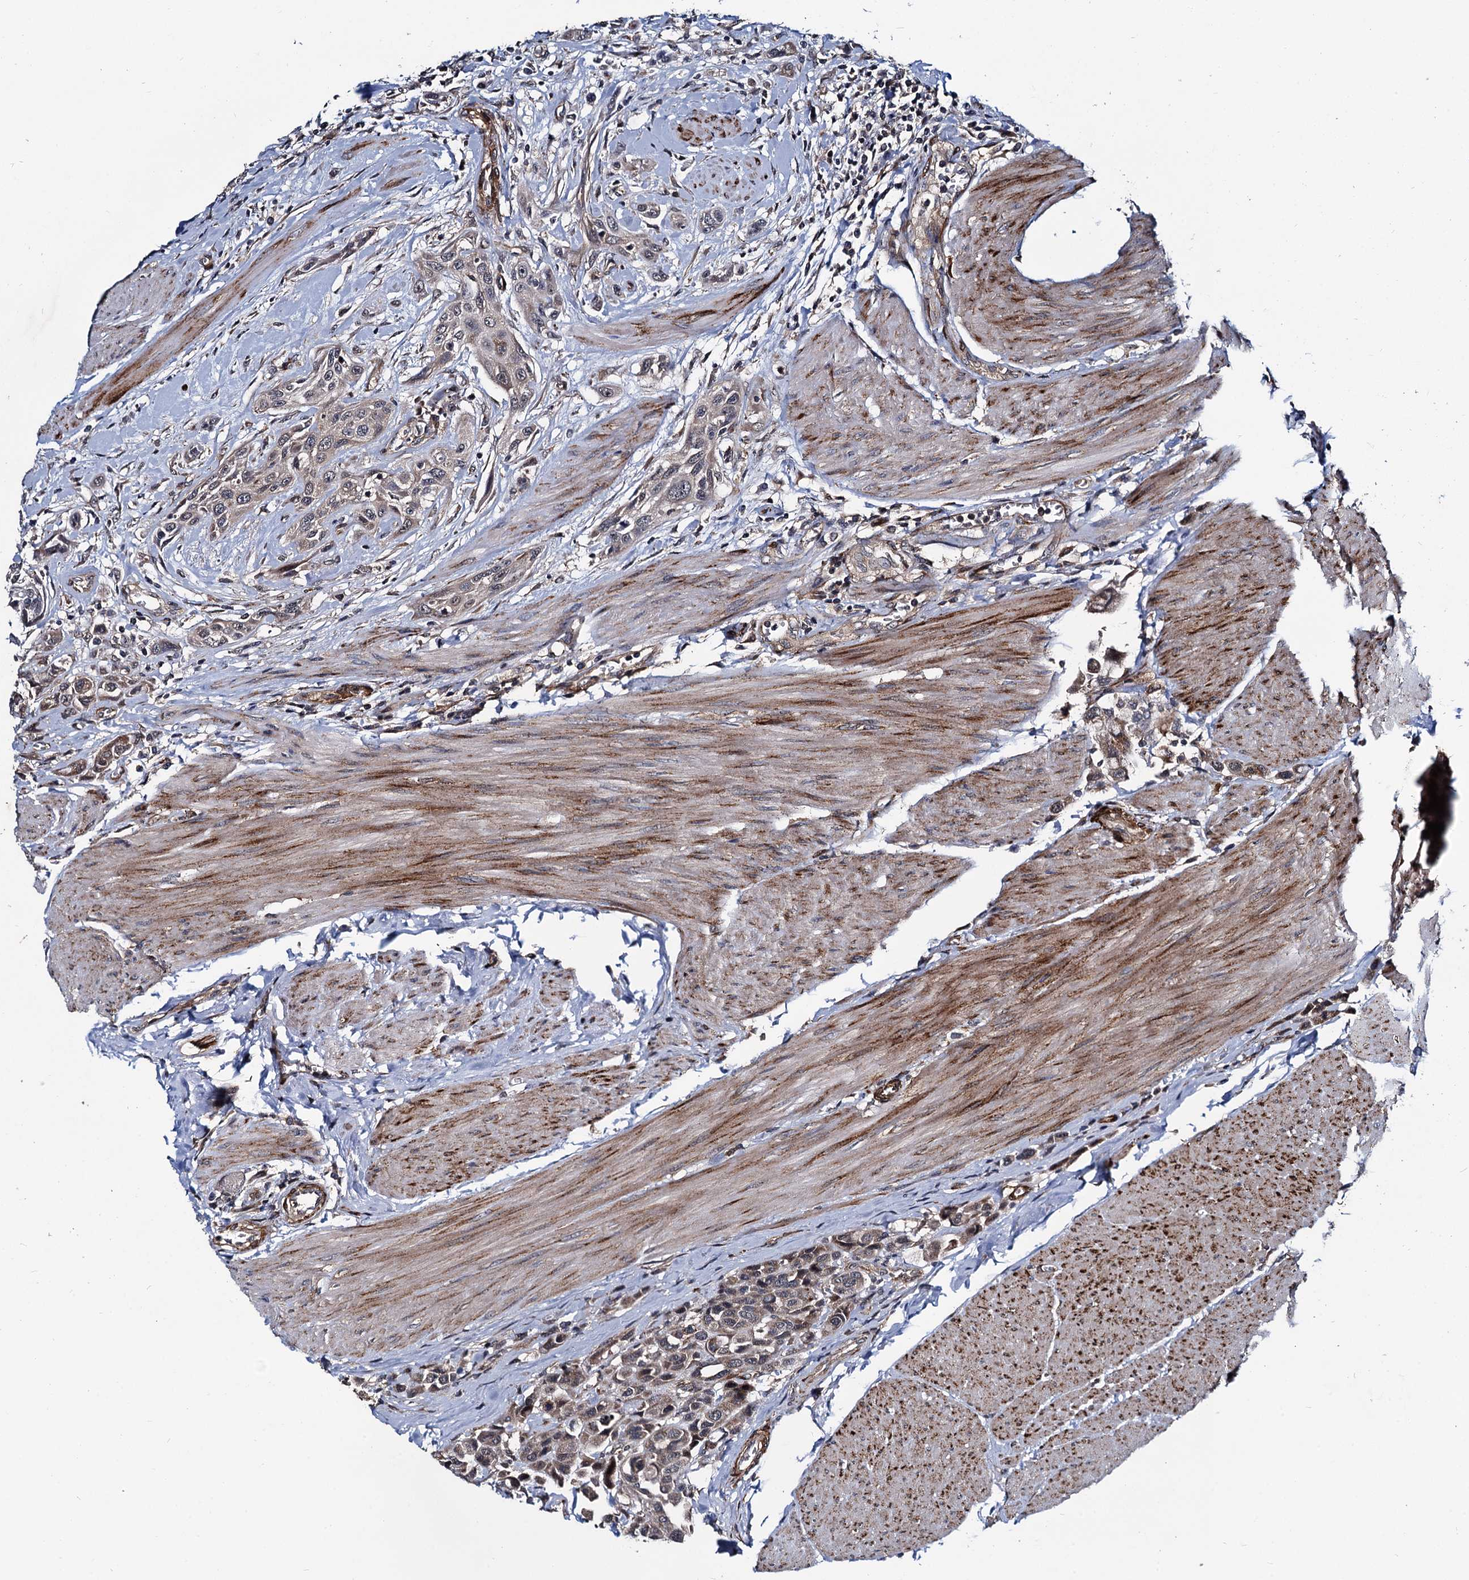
{"staining": {"intensity": "weak", "quantity": ">75%", "location": "cytoplasmic/membranous"}, "tissue": "urothelial cancer", "cell_type": "Tumor cells", "image_type": "cancer", "snomed": [{"axis": "morphology", "description": "Urothelial carcinoma, High grade"}, {"axis": "topography", "description": "Urinary bladder"}], "caption": "Protein staining of urothelial carcinoma (high-grade) tissue demonstrates weak cytoplasmic/membranous positivity in approximately >75% of tumor cells.", "gene": "ARHGAP42", "patient": {"sex": "male", "age": 50}}